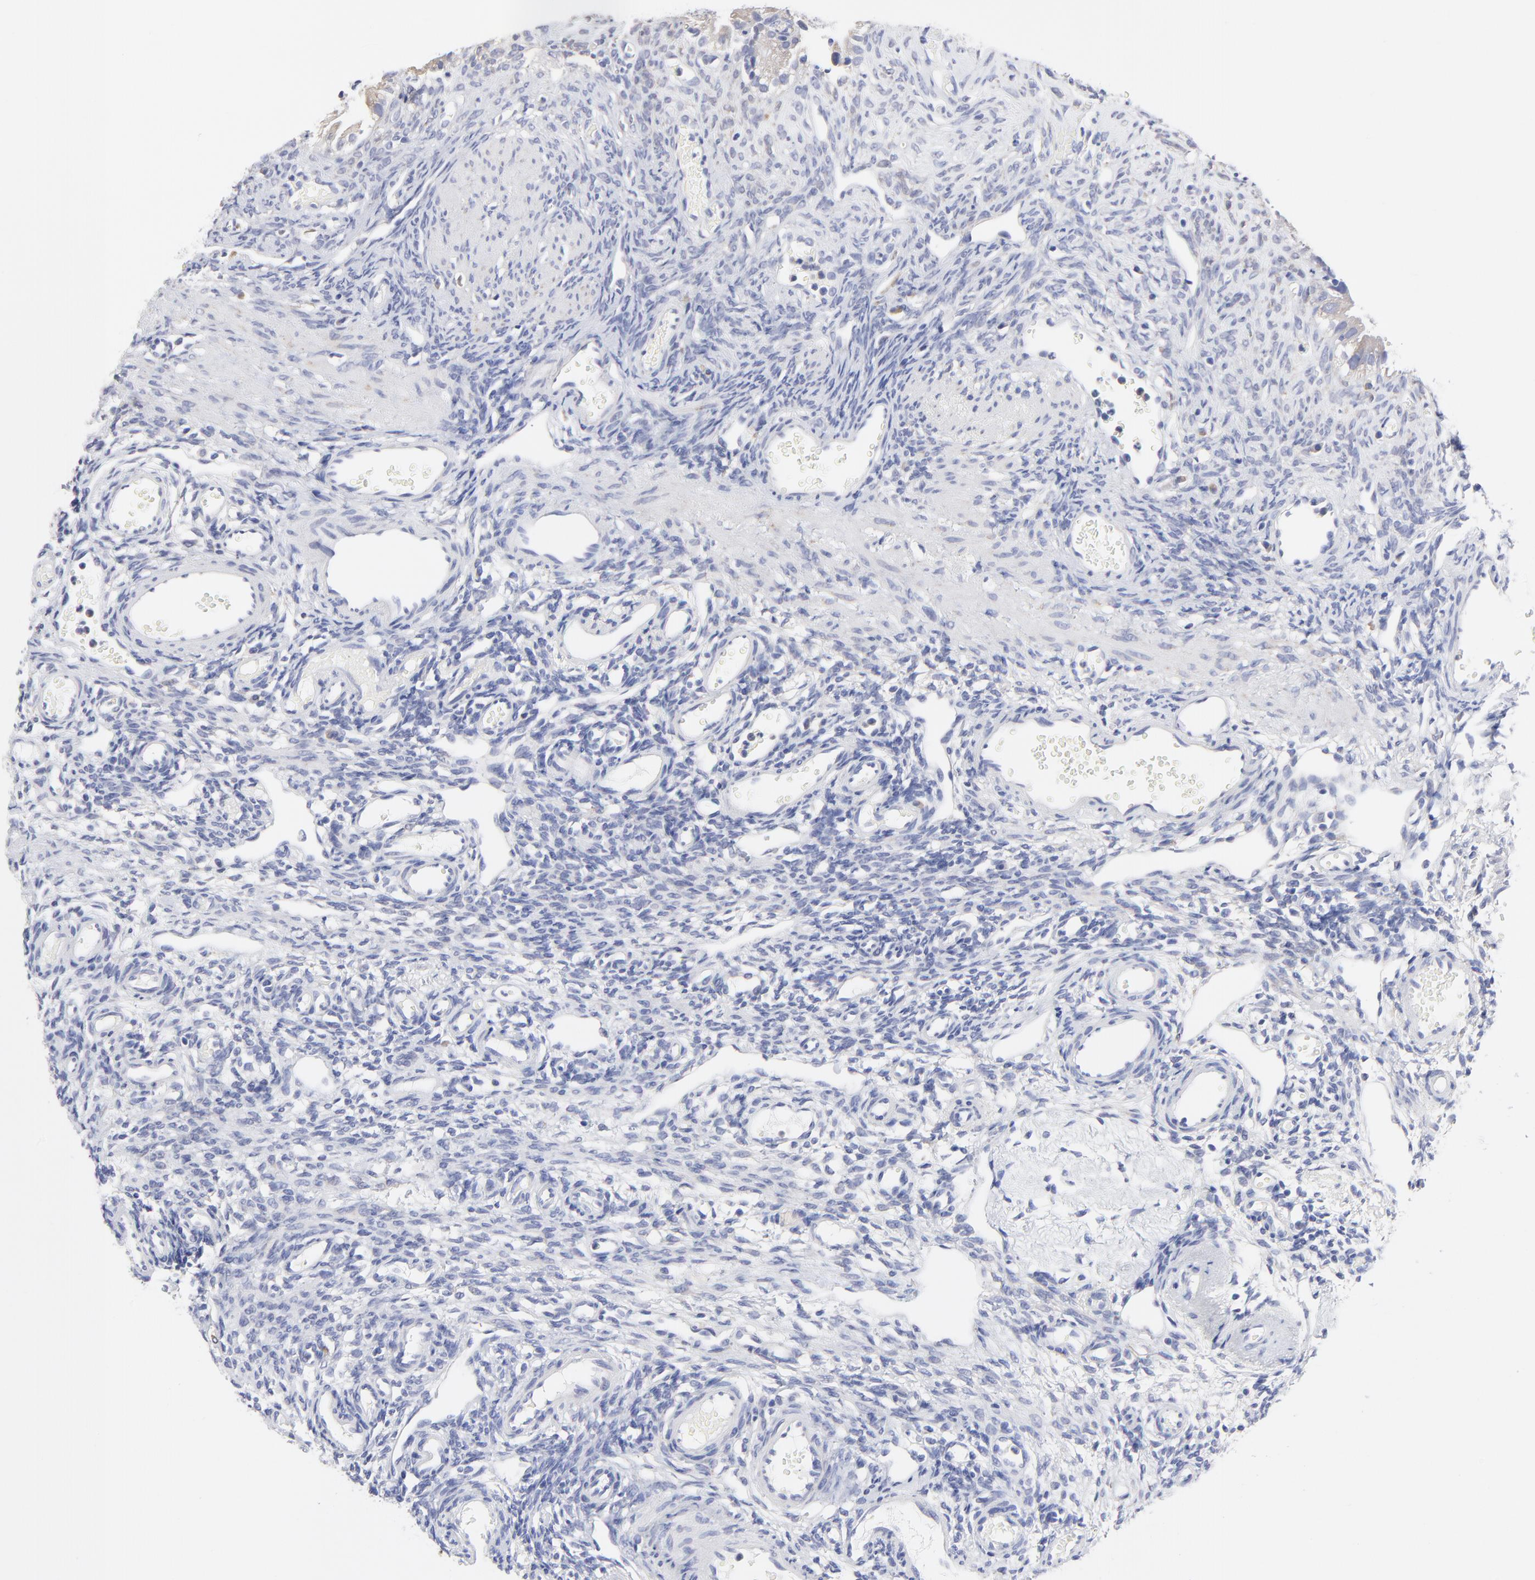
{"staining": {"intensity": "negative", "quantity": "none", "location": "none"}, "tissue": "ovary", "cell_type": "Ovarian stroma cells", "image_type": "normal", "snomed": [{"axis": "morphology", "description": "Normal tissue, NOS"}, {"axis": "topography", "description": "Ovary"}], "caption": "An image of ovary stained for a protein shows no brown staining in ovarian stroma cells.", "gene": "DUSP9", "patient": {"sex": "female", "age": 33}}